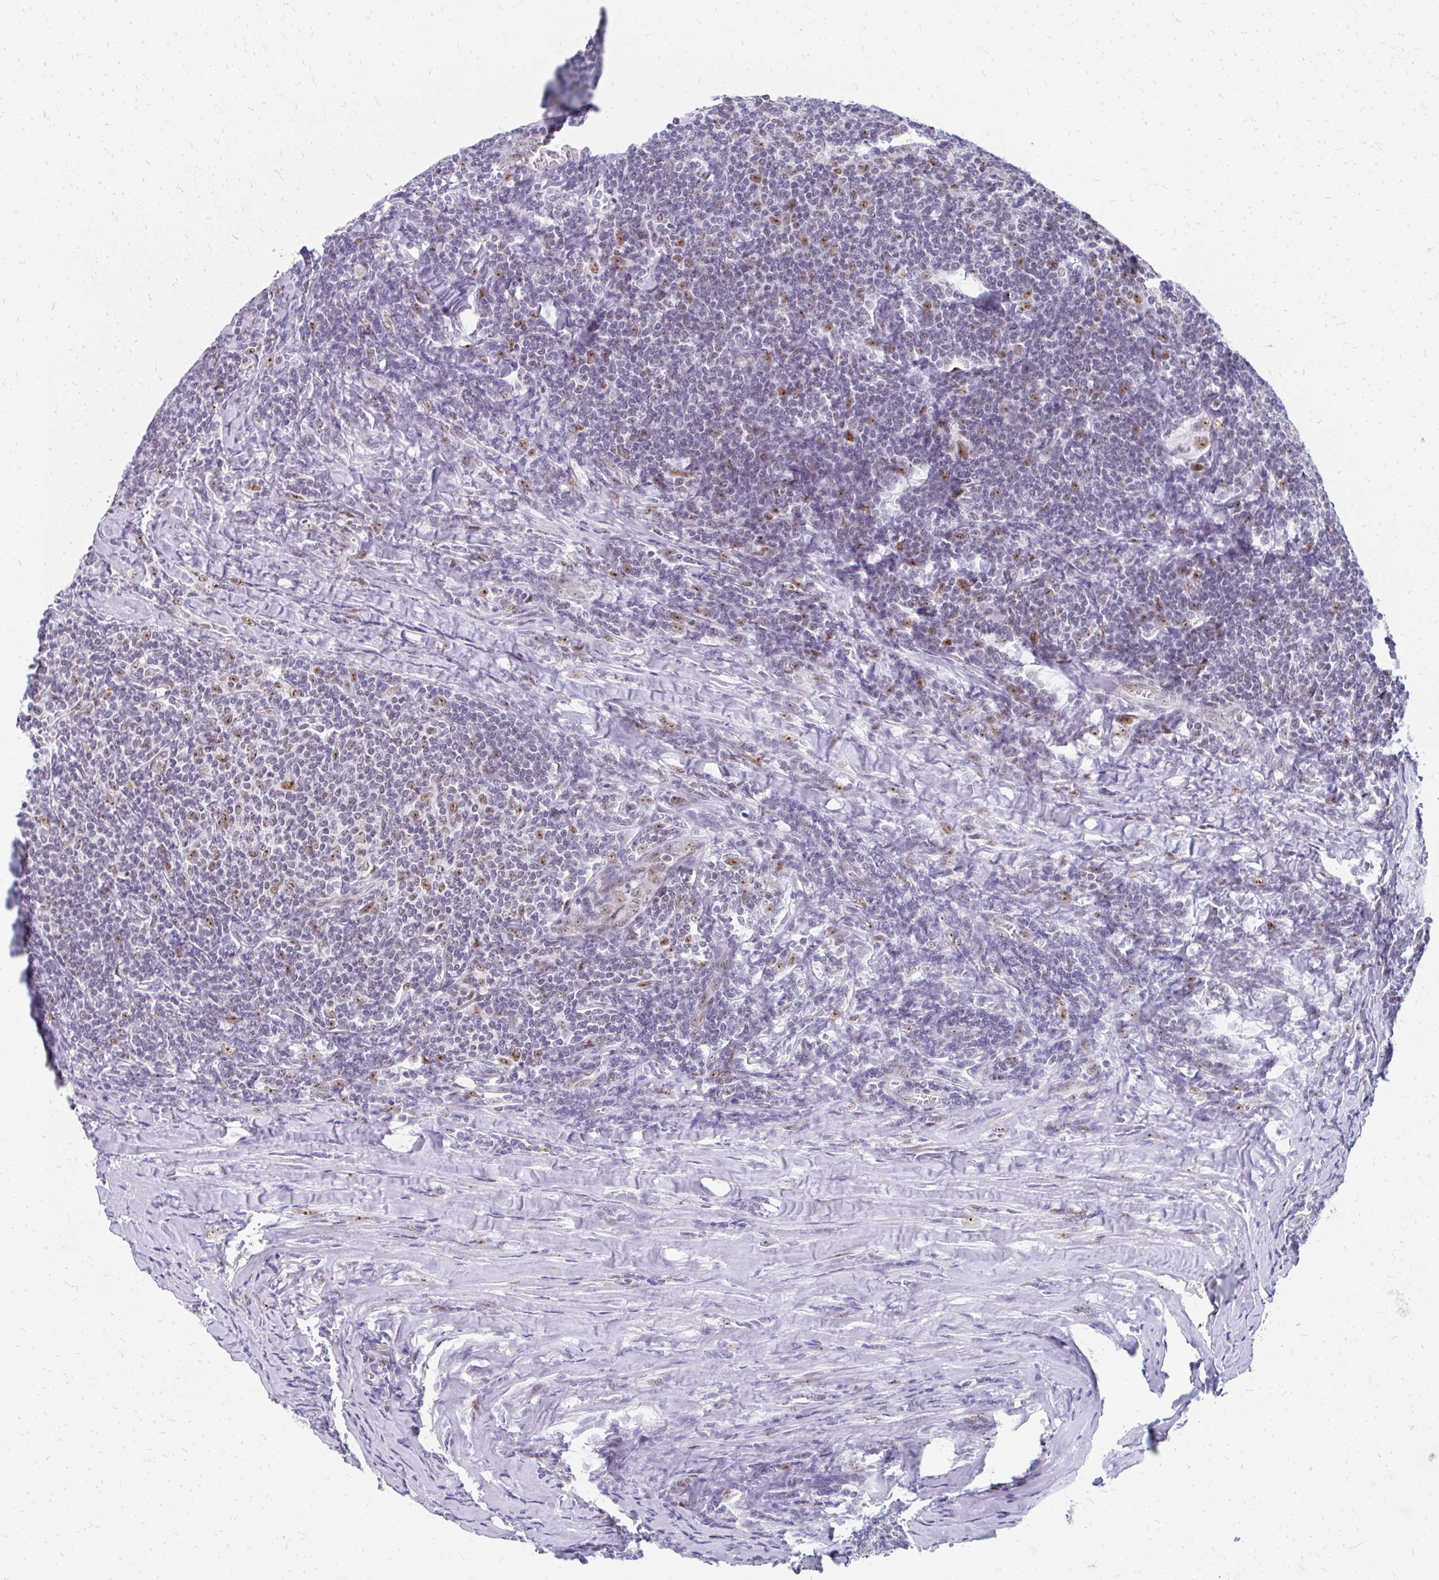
{"staining": {"intensity": "negative", "quantity": "none", "location": "none"}, "tissue": "lymphoma", "cell_type": "Tumor cells", "image_type": "cancer", "snomed": [{"axis": "morphology", "description": "Malignant lymphoma, non-Hodgkin's type, Low grade"}, {"axis": "topography", "description": "Lymph node"}], "caption": "An image of low-grade malignant lymphoma, non-Hodgkin's type stained for a protein reveals no brown staining in tumor cells.", "gene": "GTF2H1", "patient": {"sex": "male", "age": 52}}